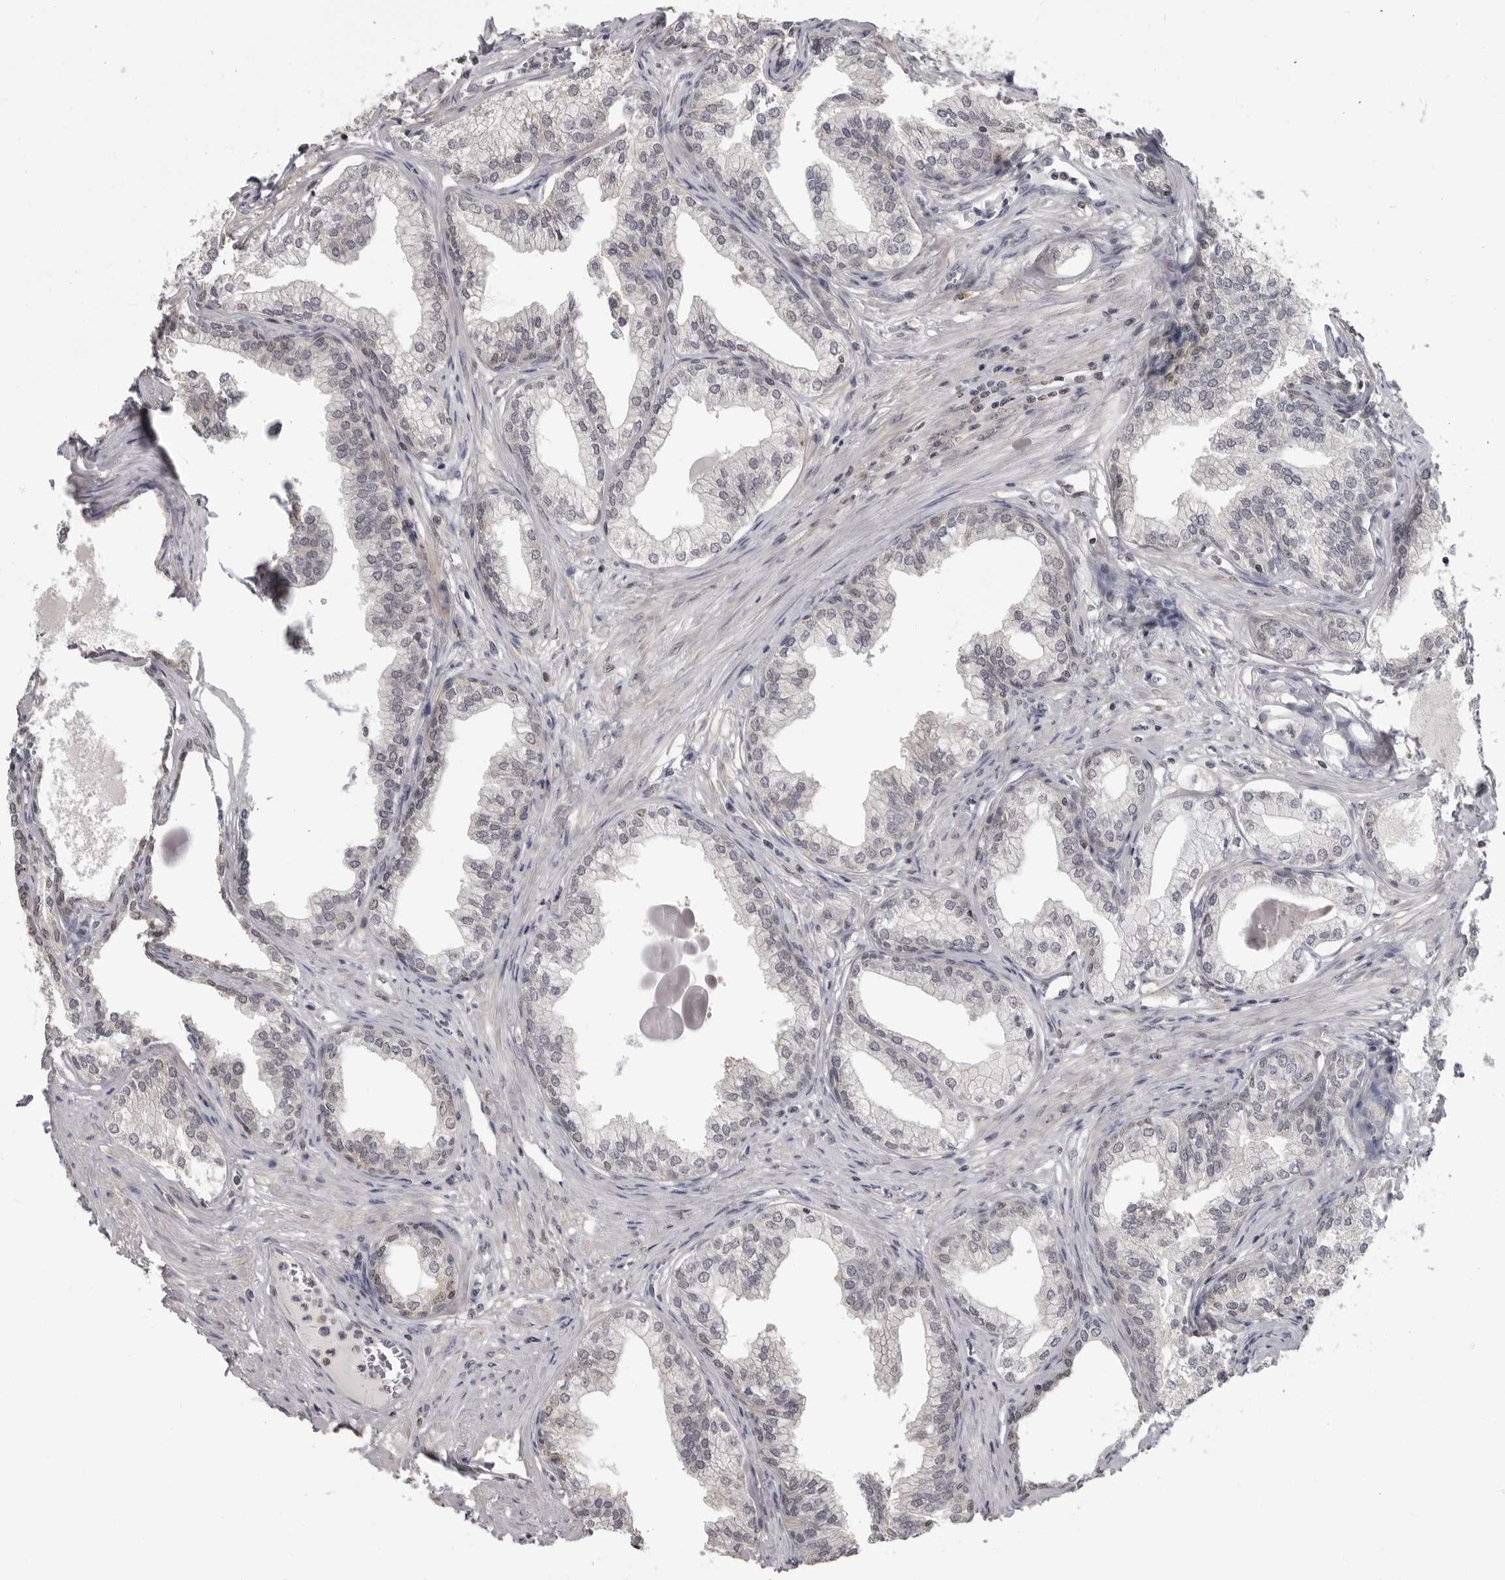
{"staining": {"intensity": "moderate", "quantity": "<25%", "location": "cytoplasmic/membranous"}, "tissue": "prostate", "cell_type": "Glandular cells", "image_type": "normal", "snomed": [{"axis": "morphology", "description": "Normal tissue, NOS"}, {"axis": "morphology", "description": "Urothelial carcinoma, Low grade"}, {"axis": "topography", "description": "Urinary bladder"}, {"axis": "topography", "description": "Prostate"}], "caption": "High-magnification brightfield microscopy of normal prostate stained with DAB (3,3'-diaminobenzidine) (brown) and counterstained with hematoxylin (blue). glandular cells exhibit moderate cytoplasmic/membranous positivity is present in about<25% of cells. (DAB IHC, brown staining for protein, blue staining for nuclei).", "gene": "PDCL3", "patient": {"sex": "male", "age": 60}}